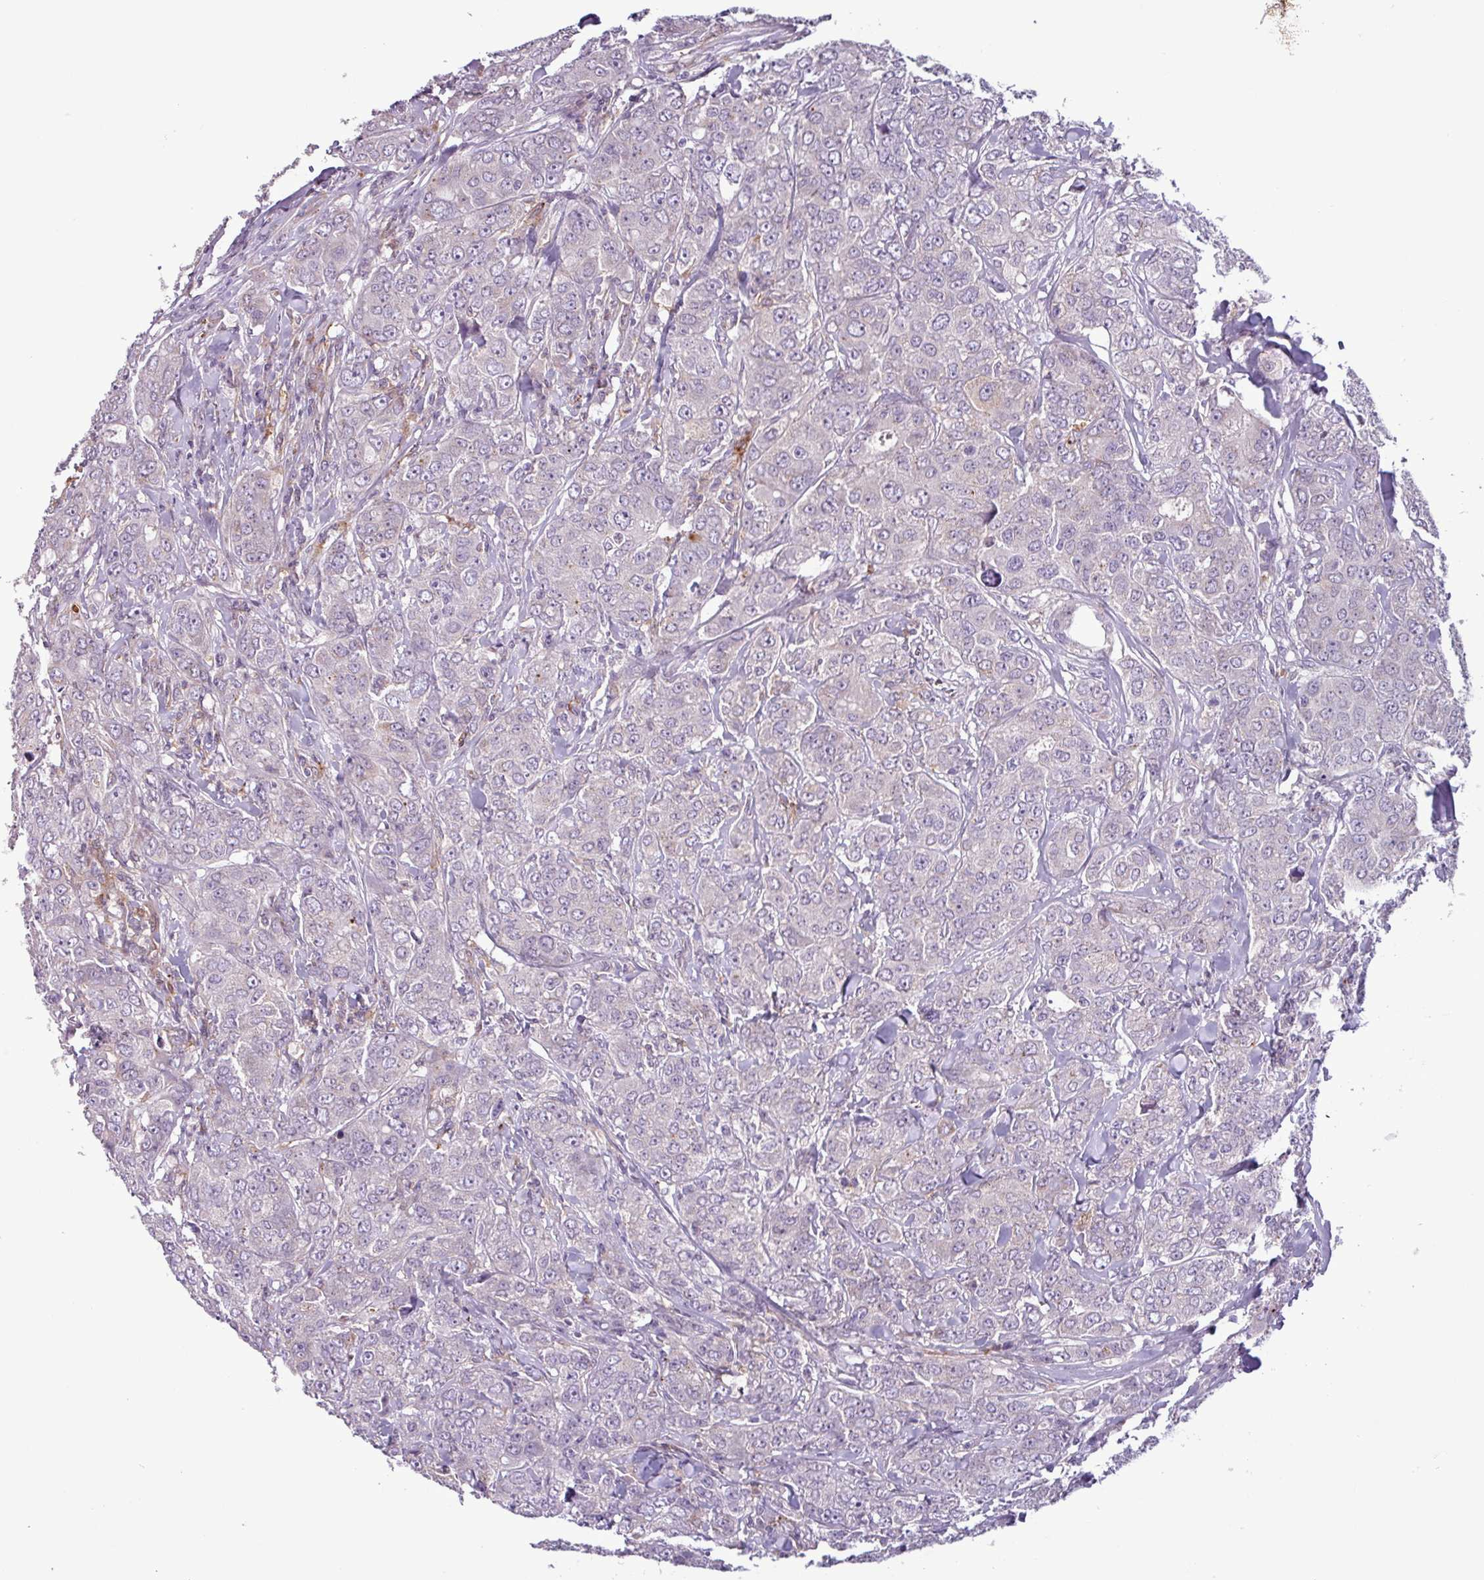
{"staining": {"intensity": "negative", "quantity": "none", "location": "none"}, "tissue": "breast cancer", "cell_type": "Tumor cells", "image_type": "cancer", "snomed": [{"axis": "morphology", "description": "Duct carcinoma"}, {"axis": "topography", "description": "Breast"}], "caption": "Tumor cells are negative for protein expression in human intraductal carcinoma (breast).", "gene": "C9orf24", "patient": {"sex": "female", "age": 43}}